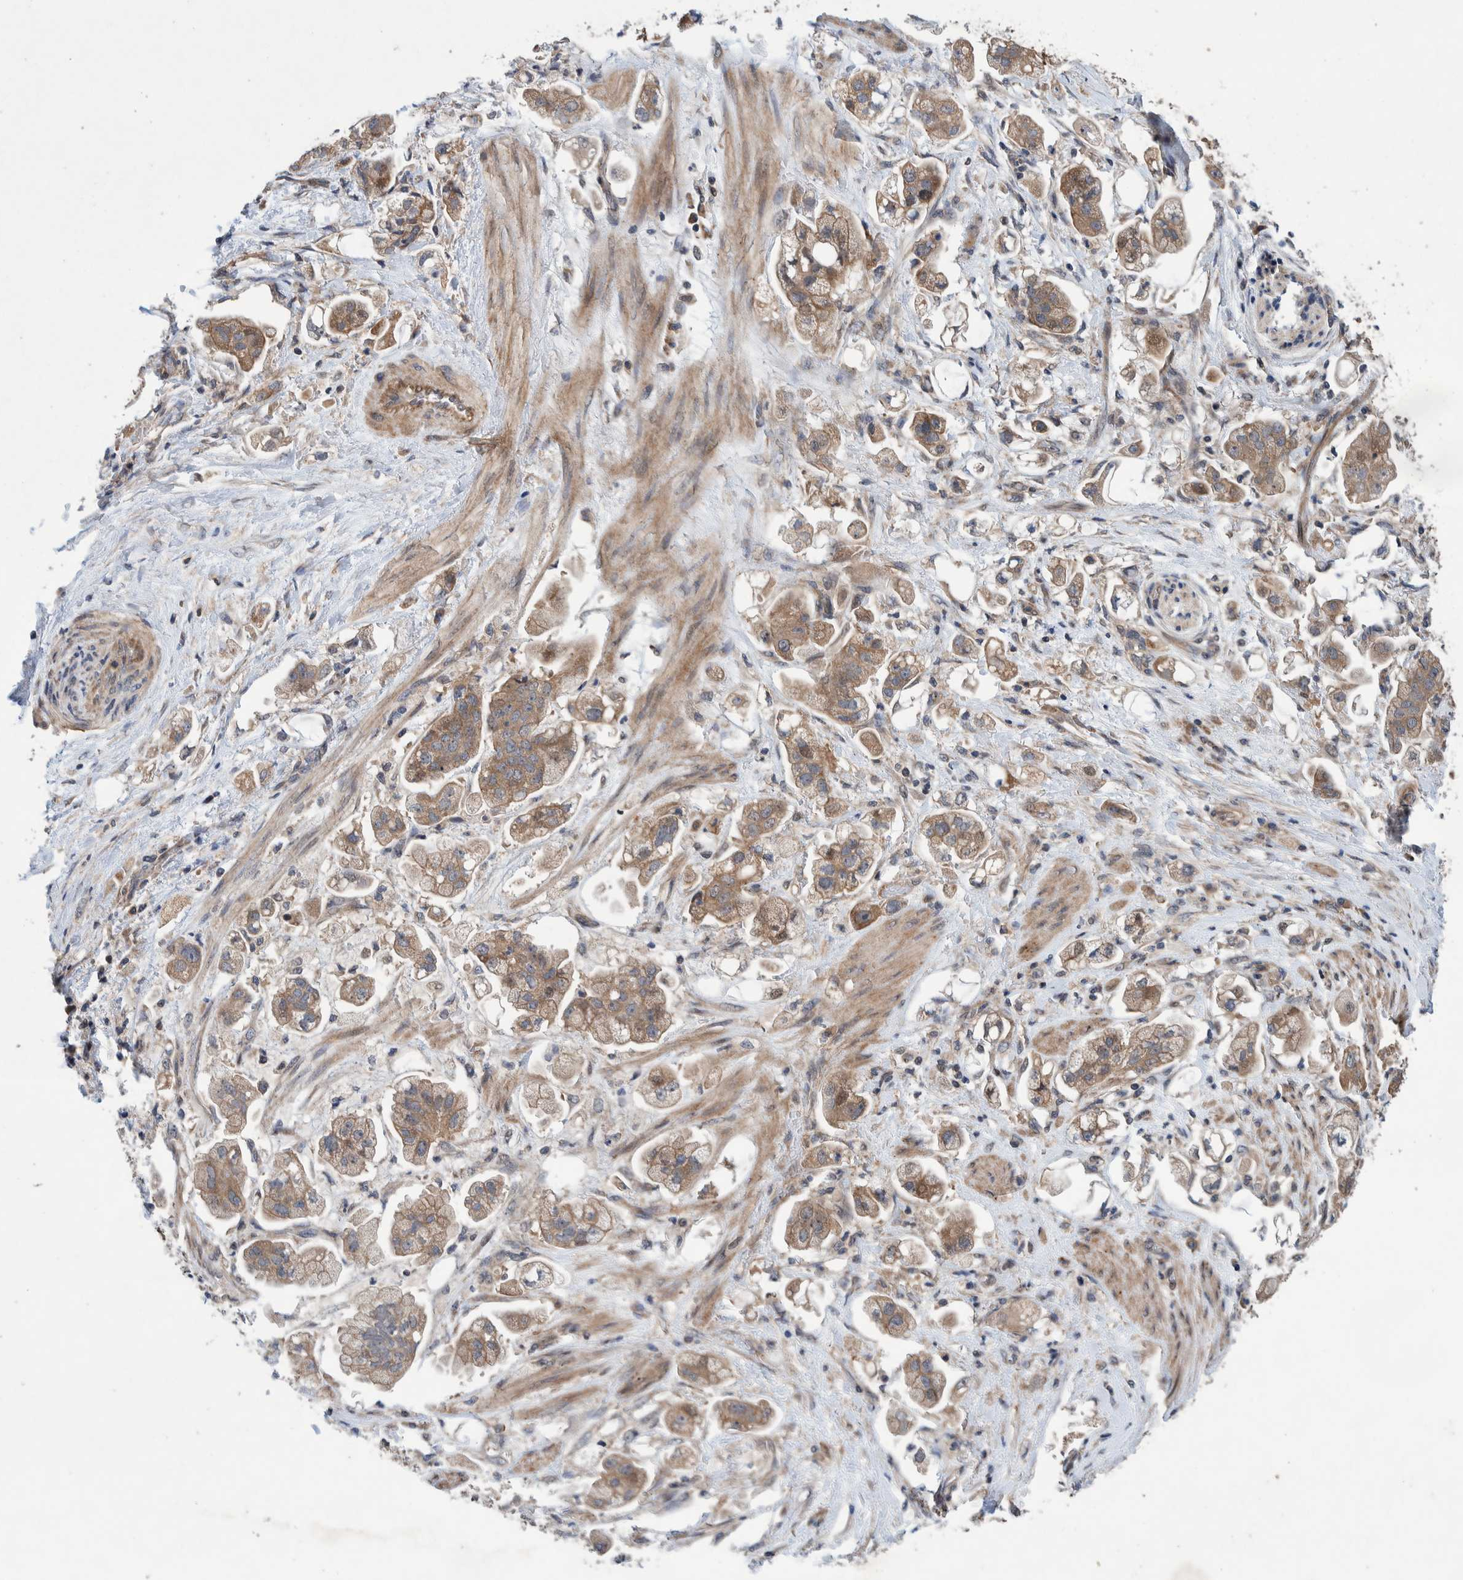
{"staining": {"intensity": "weak", "quantity": ">75%", "location": "cytoplasmic/membranous"}, "tissue": "stomach cancer", "cell_type": "Tumor cells", "image_type": "cancer", "snomed": [{"axis": "morphology", "description": "Adenocarcinoma, NOS"}, {"axis": "topography", "description": "Stomach"}], "caption": "Stomach cancer (adenocarcinoma) was stained to show a protein in brown. There is low levels of weak cytoplasmic/membranous expression in approximately >75% of tumor cells. (DAB = brown stain, brightfield microscopy at high magnification).", "gene": "PIK3R6", "patient": {"sex": "male", "age": 62}}